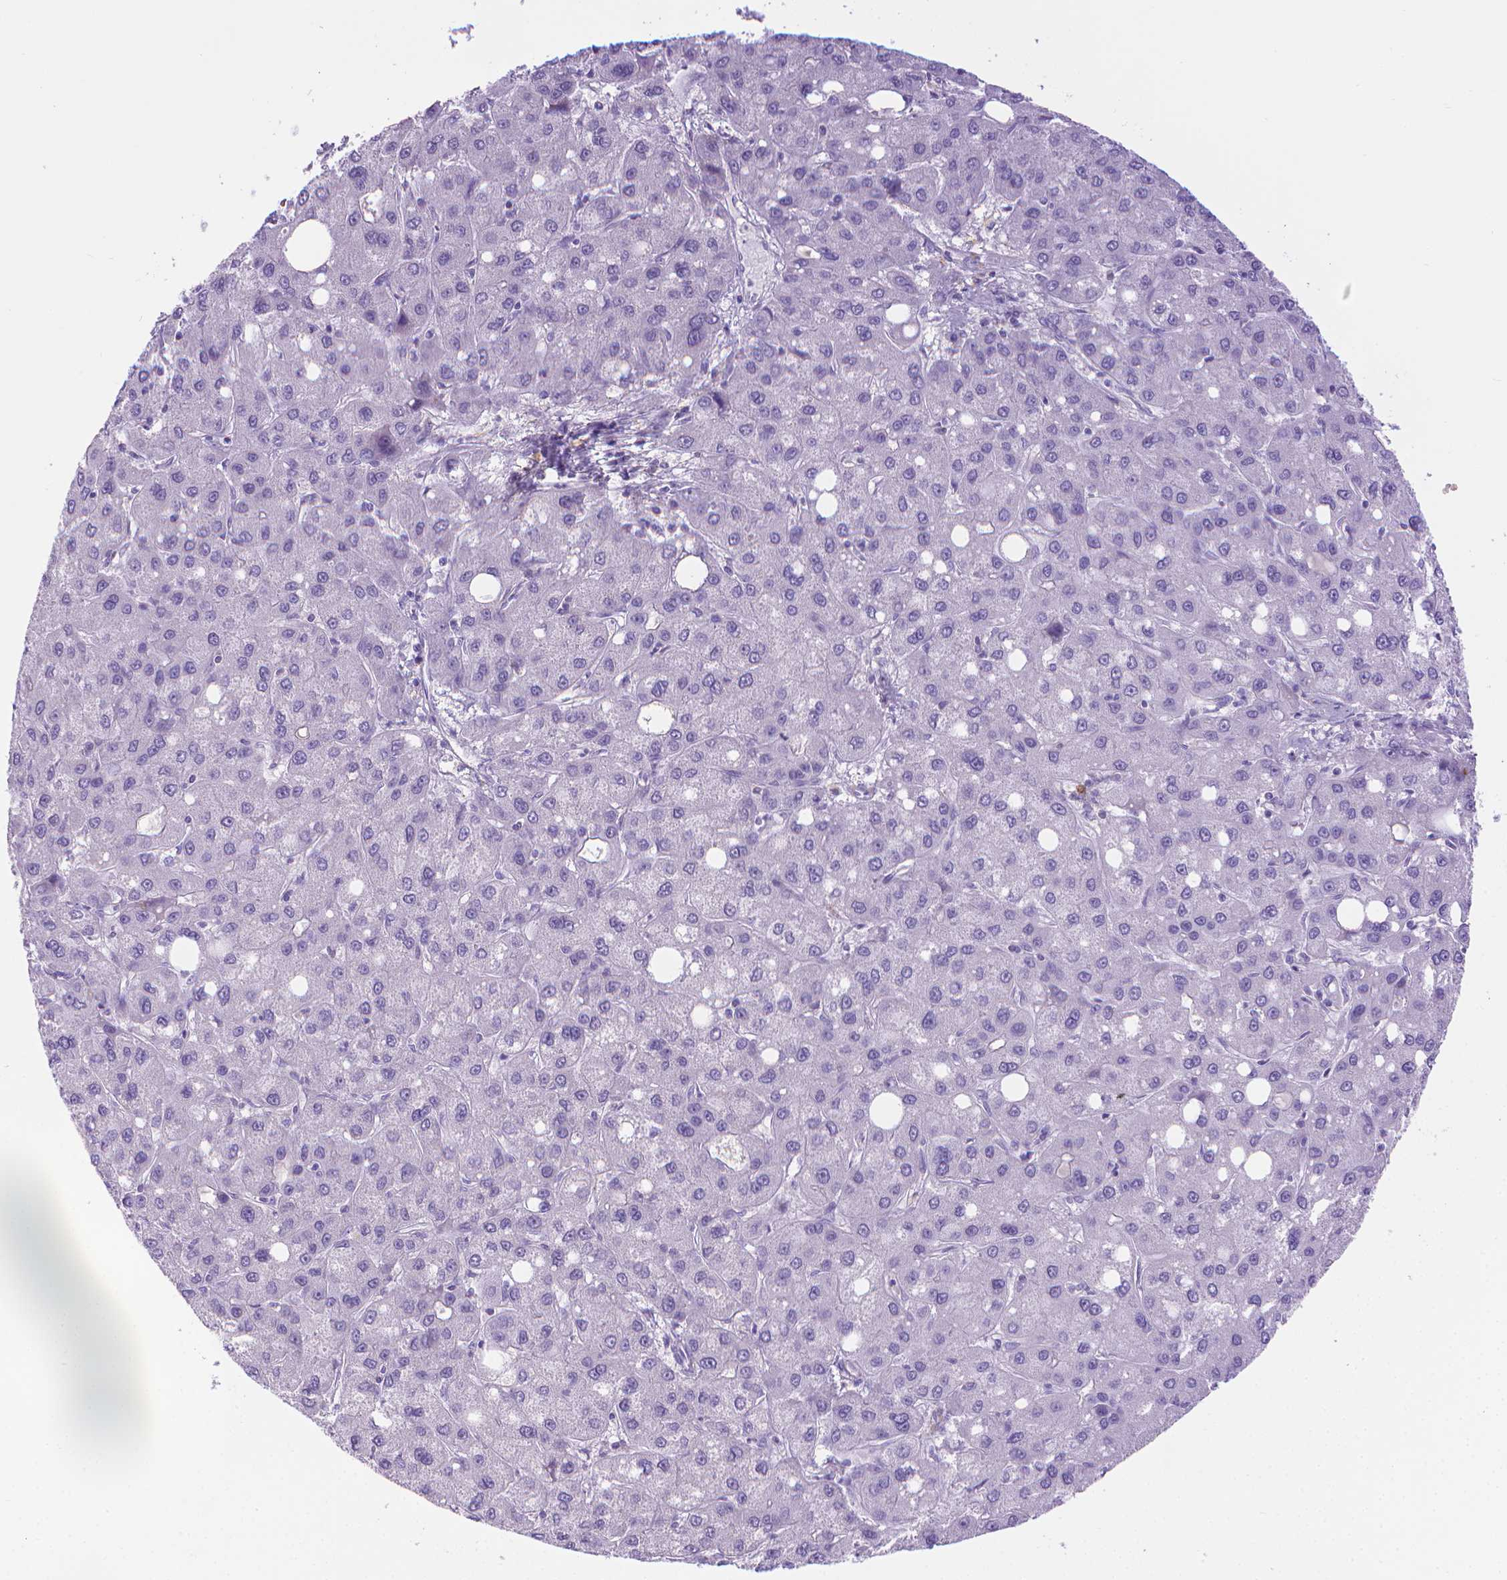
{"staining": {"intensity": "negative", "quantity": "none", "location": "none"}, "tissue": "liver cancer", "cell_type": "Tumor cells", "image_type": "cancer", "snomed": [{"axis": "morphology", "description": "Carcinoma, Hepatocellular, NOS"}, {"axis": "topography", "description": "Liver"}], "caption": "The micrograph demonstrates no staining of tumor cells in liver cancer.", "gene": "SPAG6", "patient": {"sex": "male", "age": 73}}